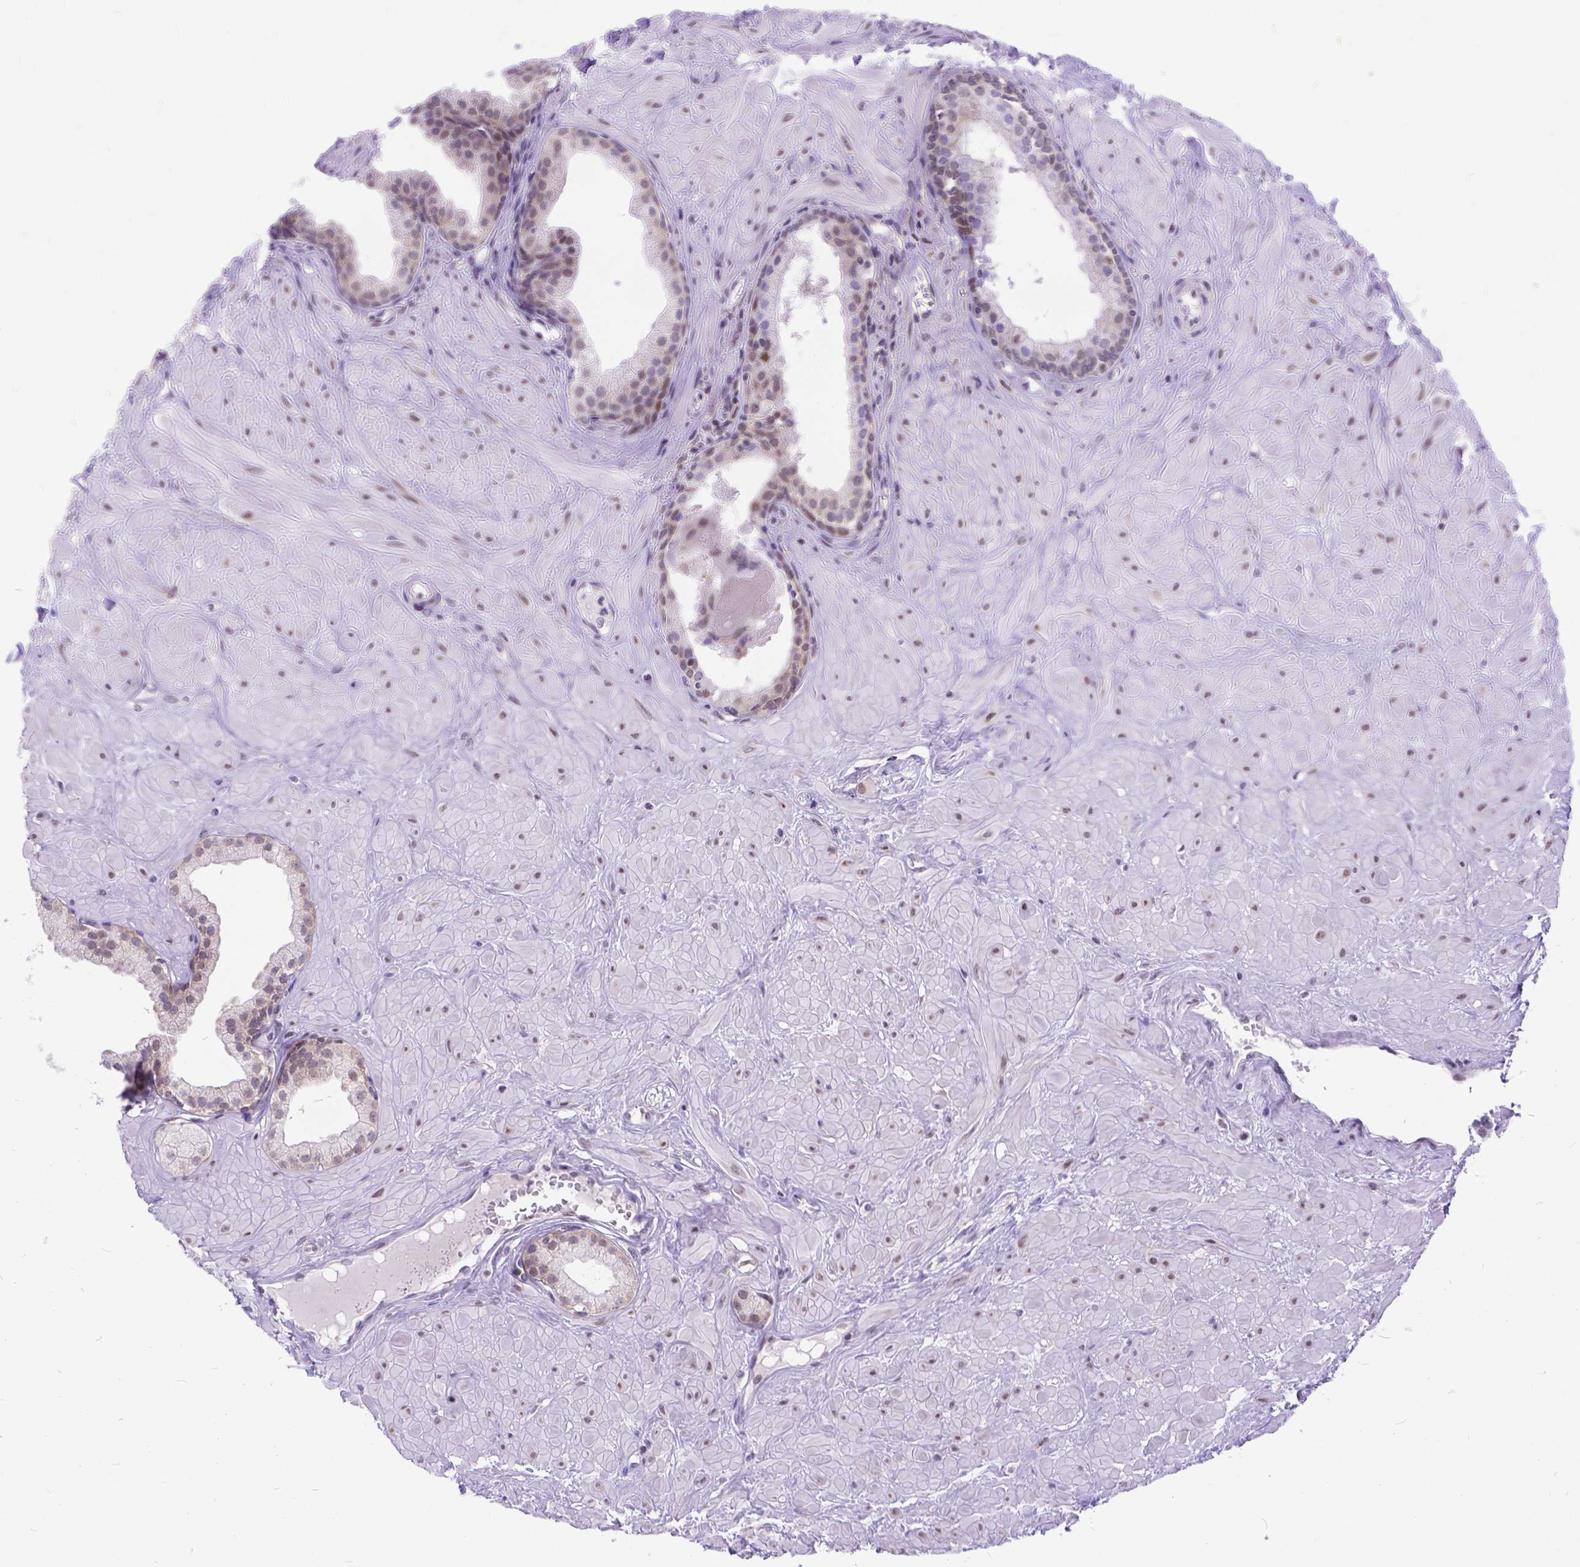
{"staining": {"intensity": "weak", "quantity": "<25%", "location": "nuclear"}, "tissue": "prostate", "cell_type": "Glandular cells", "image_type": "normal", "snomed": [{"axis": "morphology", "description": "Normal tissue, NOS"}, {"axis": "topography", "description": "Prostate"}], "caption": "Immunohistochemistry photomicrograph of unremarkable human prostate stained for a protein (brown), which reveals no staining in glandular cells.", "gene": "FAM124B", "patient": {"sex": "male", "age": 48}}